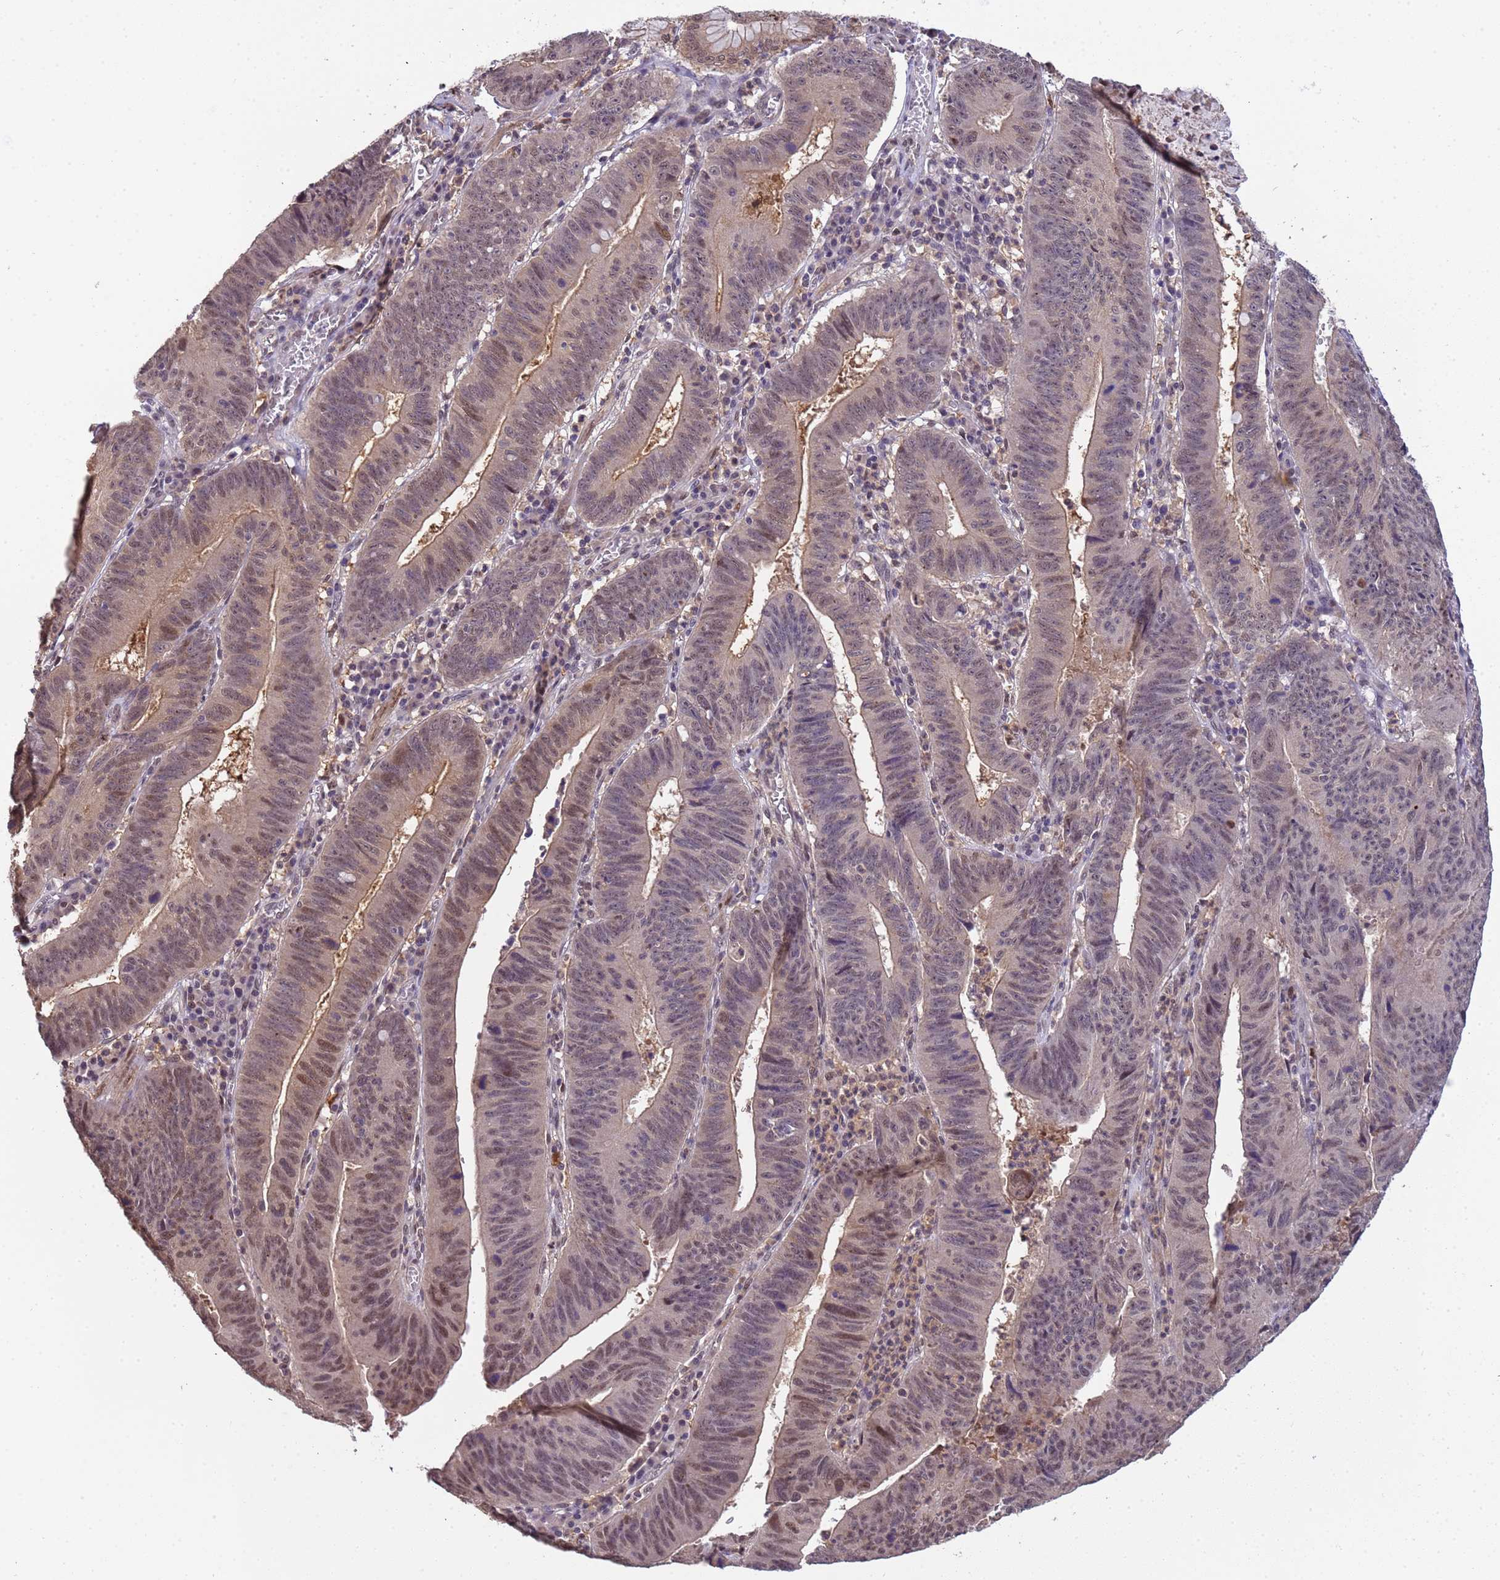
{"staining": {"intensity": "moderate", "quantity": "<25%", "location": "nuclear"}, "tissue": "stomach cancer", "cell_type": "Tumor cells", "image_type": "cancer", "snomed": [{"axis": "morphology", "description": "Adenocarcinoma, NOS"}, {"axis": "topography", "description": "Stomach"}], "caption": "Moderate nuclear positivity is appreciated in about <25% of tumor cells in stomach cancer (adenocarcinoma).", "gene": "ZBTB5", "patient": {"sex": "male", "age": 59}}